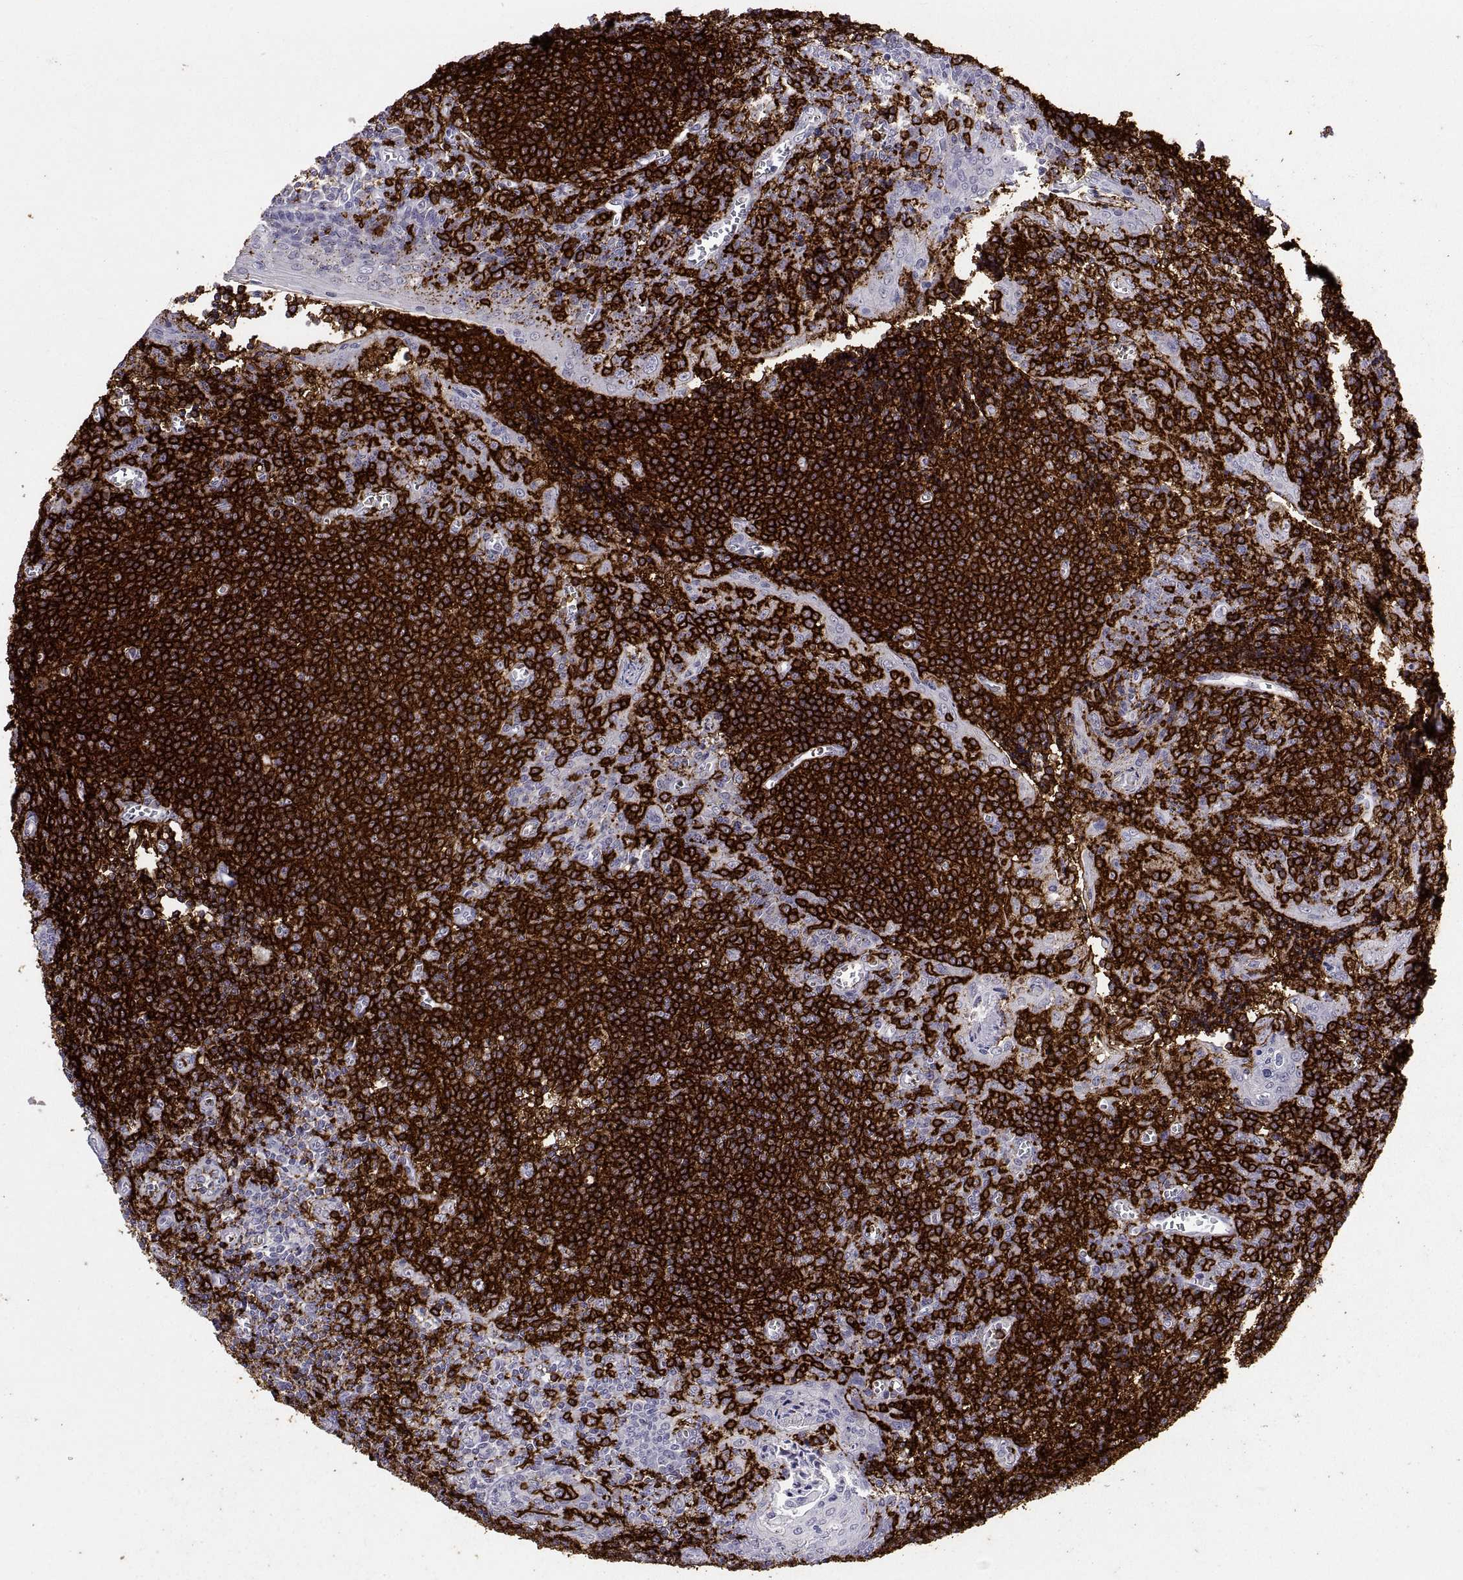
{"staining": {"intensity": "strong", "quantity": ">75%", "location": "cytoplasmic/membranous"}, "tissue": "tonsil", "cell_type": "Germinal center cells", "image_type": "normal", "snomed": [{"axis": "morphology", "description": "Normal tissue, NOS"}, {"axis": "morphology", "description": "Inflammation, NOS"}, {"axis": "topography", "description": "Tonsil"}], "caption": "DAB immunohistochemical staining of normal tonsil displays strong cytoplasmic/membranous protein expression in approximately >75% of germinal center cells. The staining was performed using DAB to visualize the protein expression in brown, while the nuclei were stained in blue with hematoxylin (Magnification: 20x).", "gene": "MS4A1", "patient": {"sex": "female", "age": 31}}